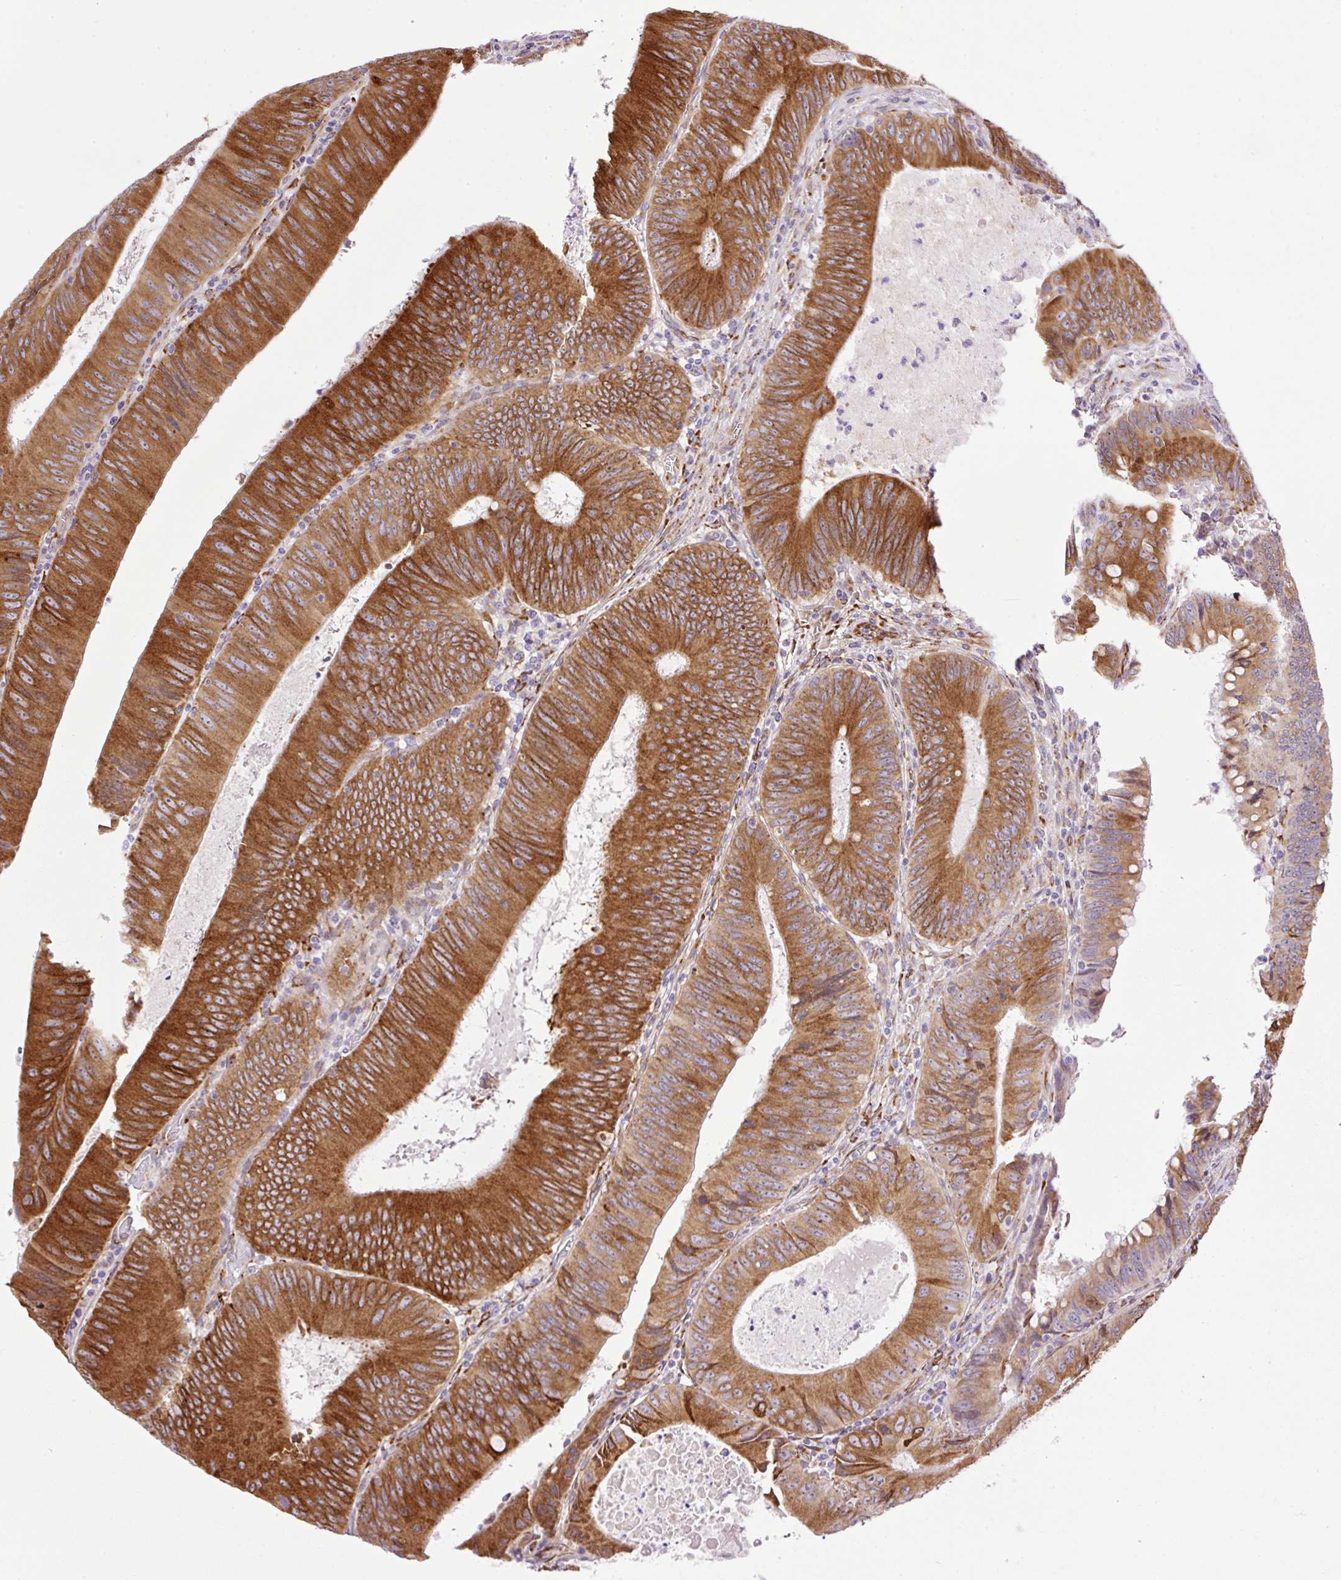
{"staining": {"intensity": "strong", "quantity": ">75%", "location": "cytoplasmic/membranous"}, "tissue": "colorectal cancer", "cell_type": "Tumor cells", "image_type": "cancer", "snomed": [{"axis": "morphology", "description": "Adenocarcinoma, NOS"}, {"axis": "topography", "description": "Rectum"}], "caption": "Immunohistochemical staining of human colorectal cancer displays strong cytoplasmic/membranous protein staining in approximately >75% of tumor cells.", "gene": "RAB30", "patient": {"sex": "female", "age": 72}}